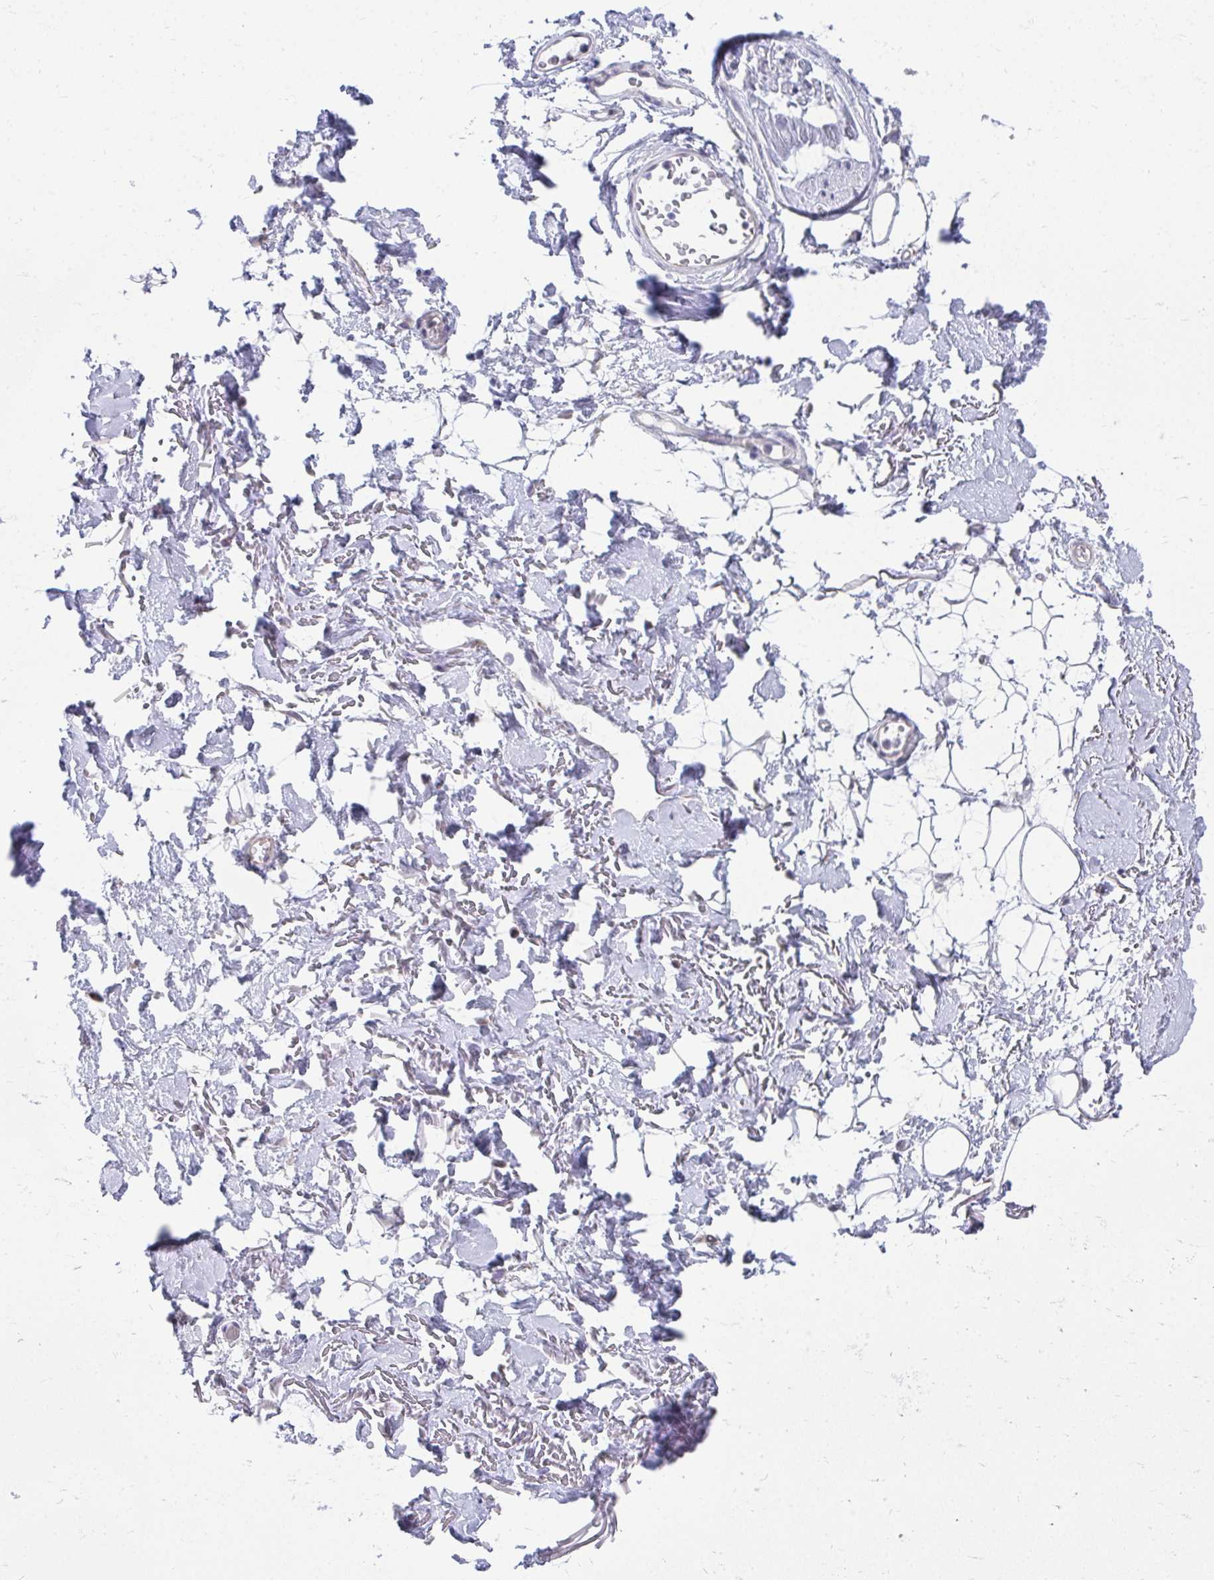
{"staining": {"intensity": "negative", "quantity": "none", "location": "none"}, "tissue": "adipose tissue", "cell_type": "Adipocytes", "image_type": "normal", "snomed": [{"axis": "morphology", "description": "Normal tissue, NOS"}, {"axis": "topography", "description": "Anal"}, {"axis": "topography", "description": "Peripheral nerve tissue"}], "caption": "Immunohistochemical staining of benign adipose tissue reveals no significant staining in adipocytes.", "gene": "MROH8", "patient": {"sex": "male", "age": 78}}